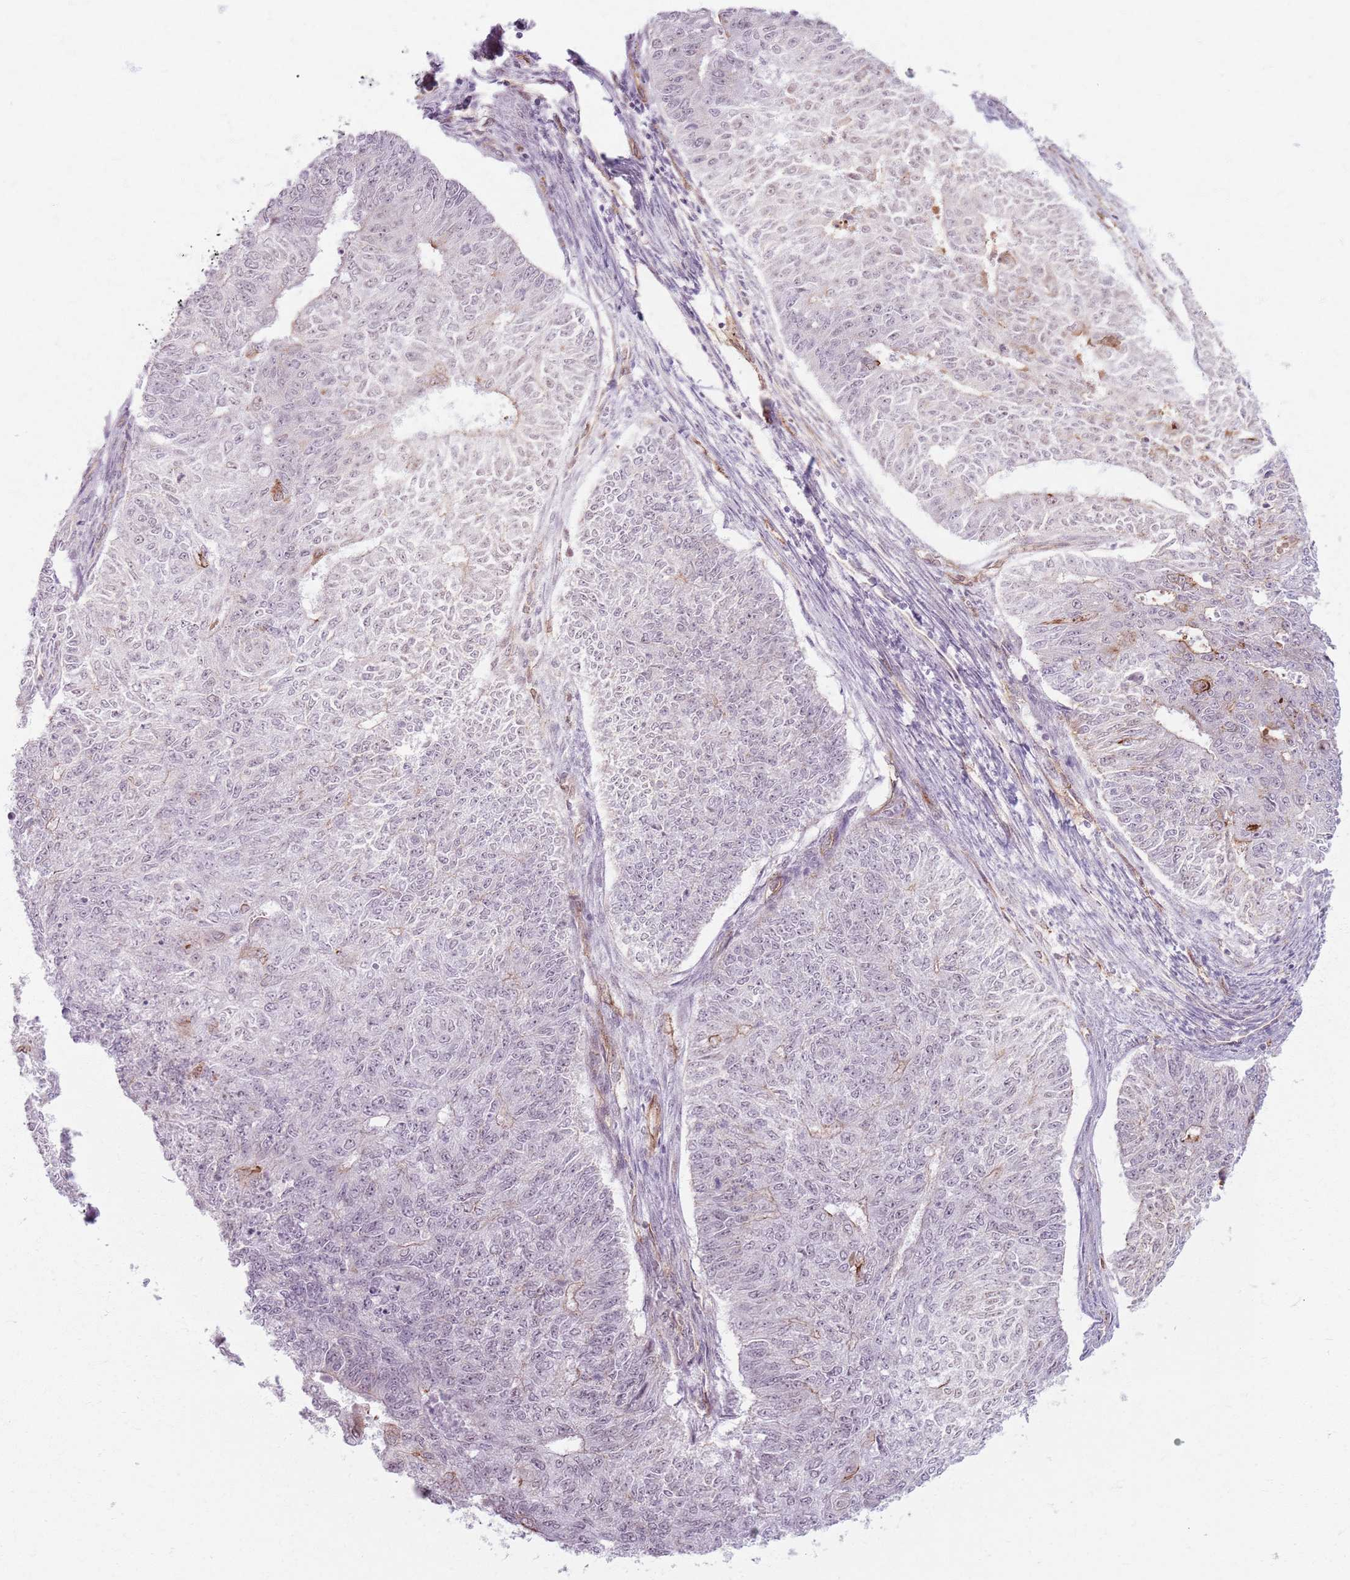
{"staining": {"intensity": "weak", "quantity": "<25%", "location": "cytoplasmic/membranous,nuclear"}, "tissue": "endometrial cancer", "cell_type": "Tumor cells", "image_type": "cancer", "snomed": [{"axis": "morphology", "description": "Adenocarcinoma, NOS"}, {"axis": "topography", "description": "Endometrium"}], "caption": "The photomicrograph demonstrates no significant positivity in tumor cells of endometrial adenocarcinoma.", "gene": "KCNA5", "patient": {"sex": "female", "age": 32}}